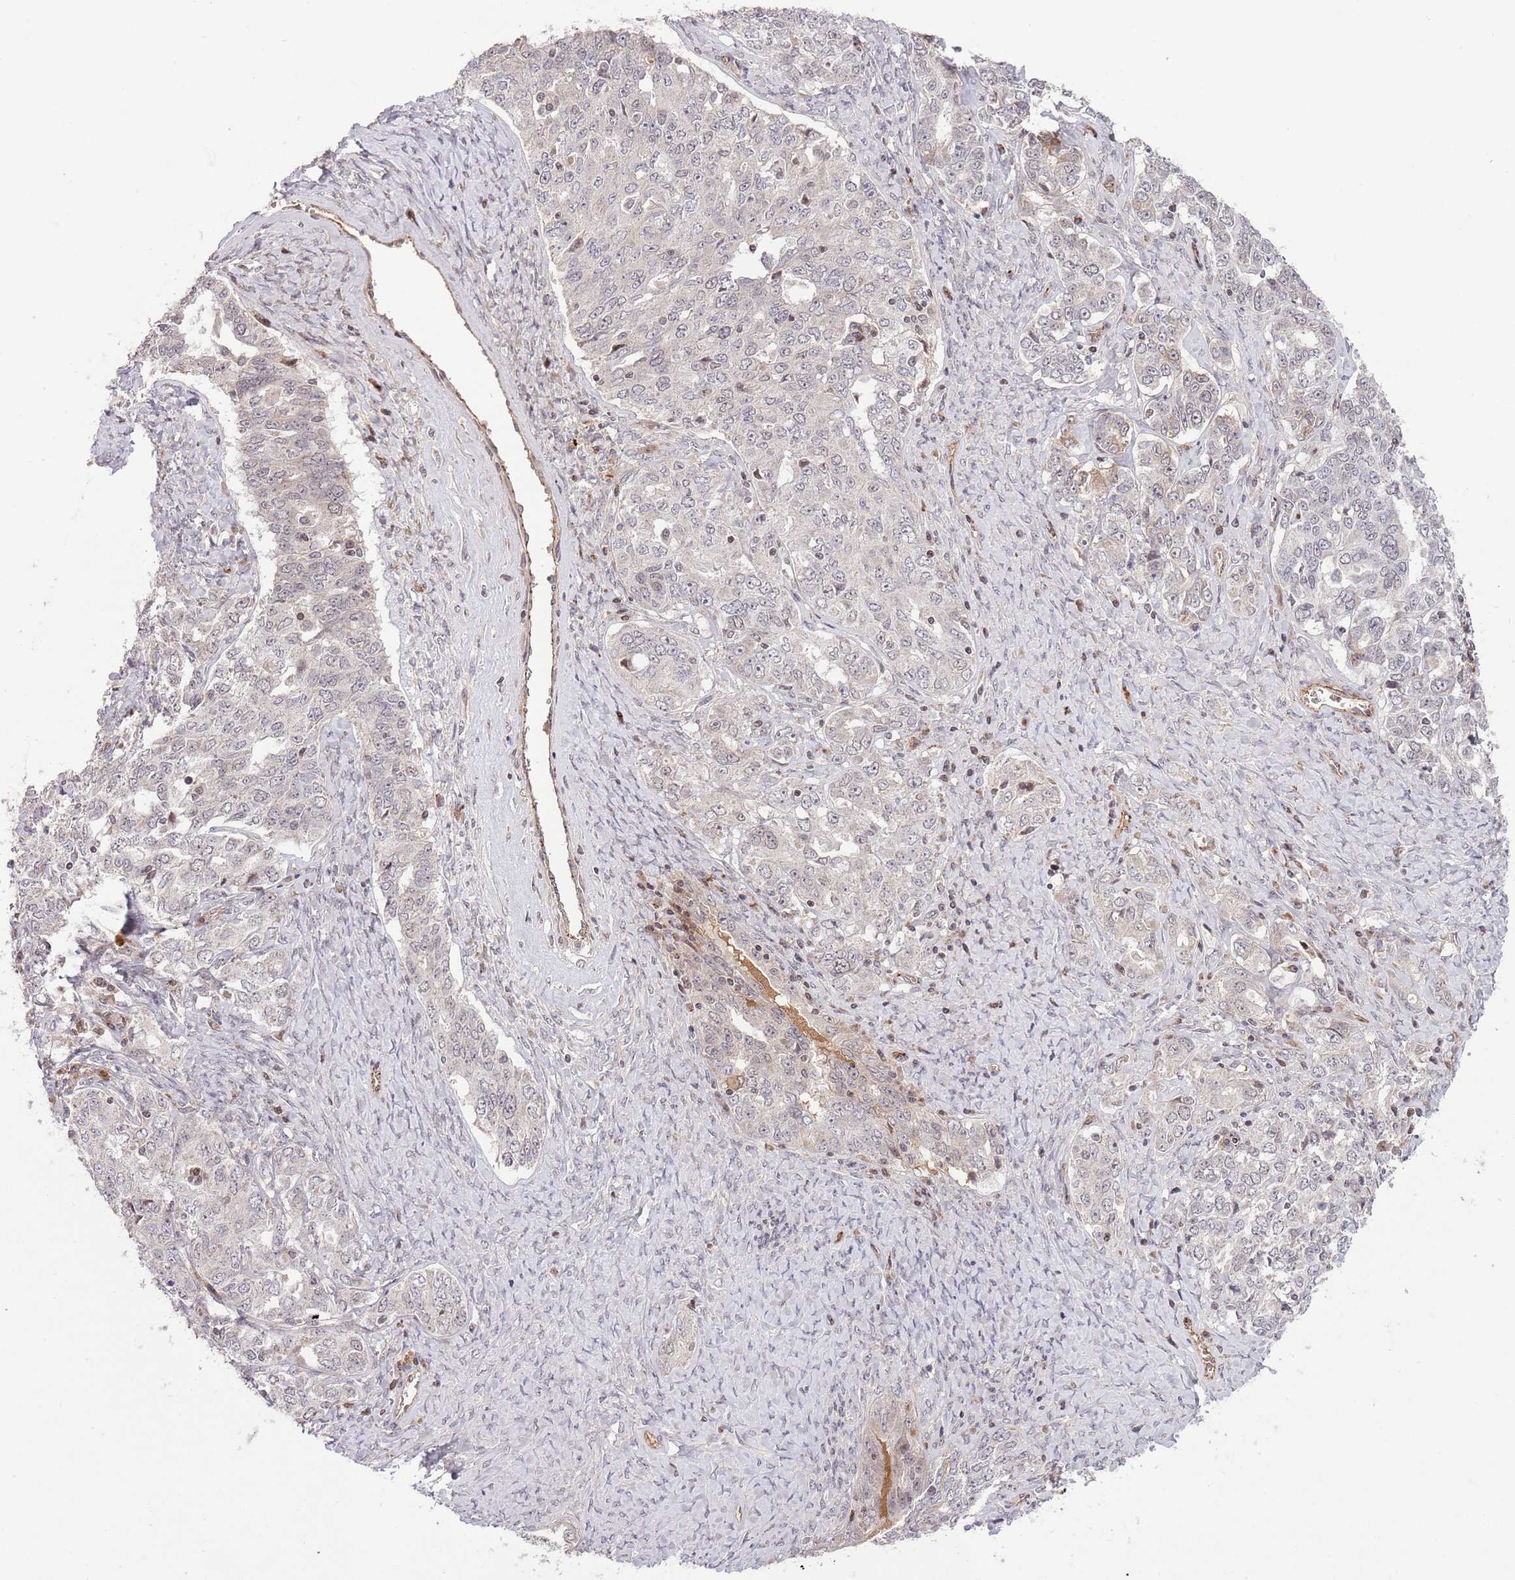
{"staining": {"intensity": "weak", "quantity": "<25%", "location": "nuclear"}, "tissue": "ovarian cancer", "cell_type": "Tumor cells", "image_type": "cancer", "snomed": [{"axis": "morphology", "description": "Carcinoma, endometroid"}, {"axis": "topography", "description": "Ovary"}], "caption": "DAB immunohistochemical staining of human endometroid carcinoma (ovarian) displays no significant positivity in tumor cells.", "gene": "DPP10", "patient": {"sex": "female", "age": 62}}